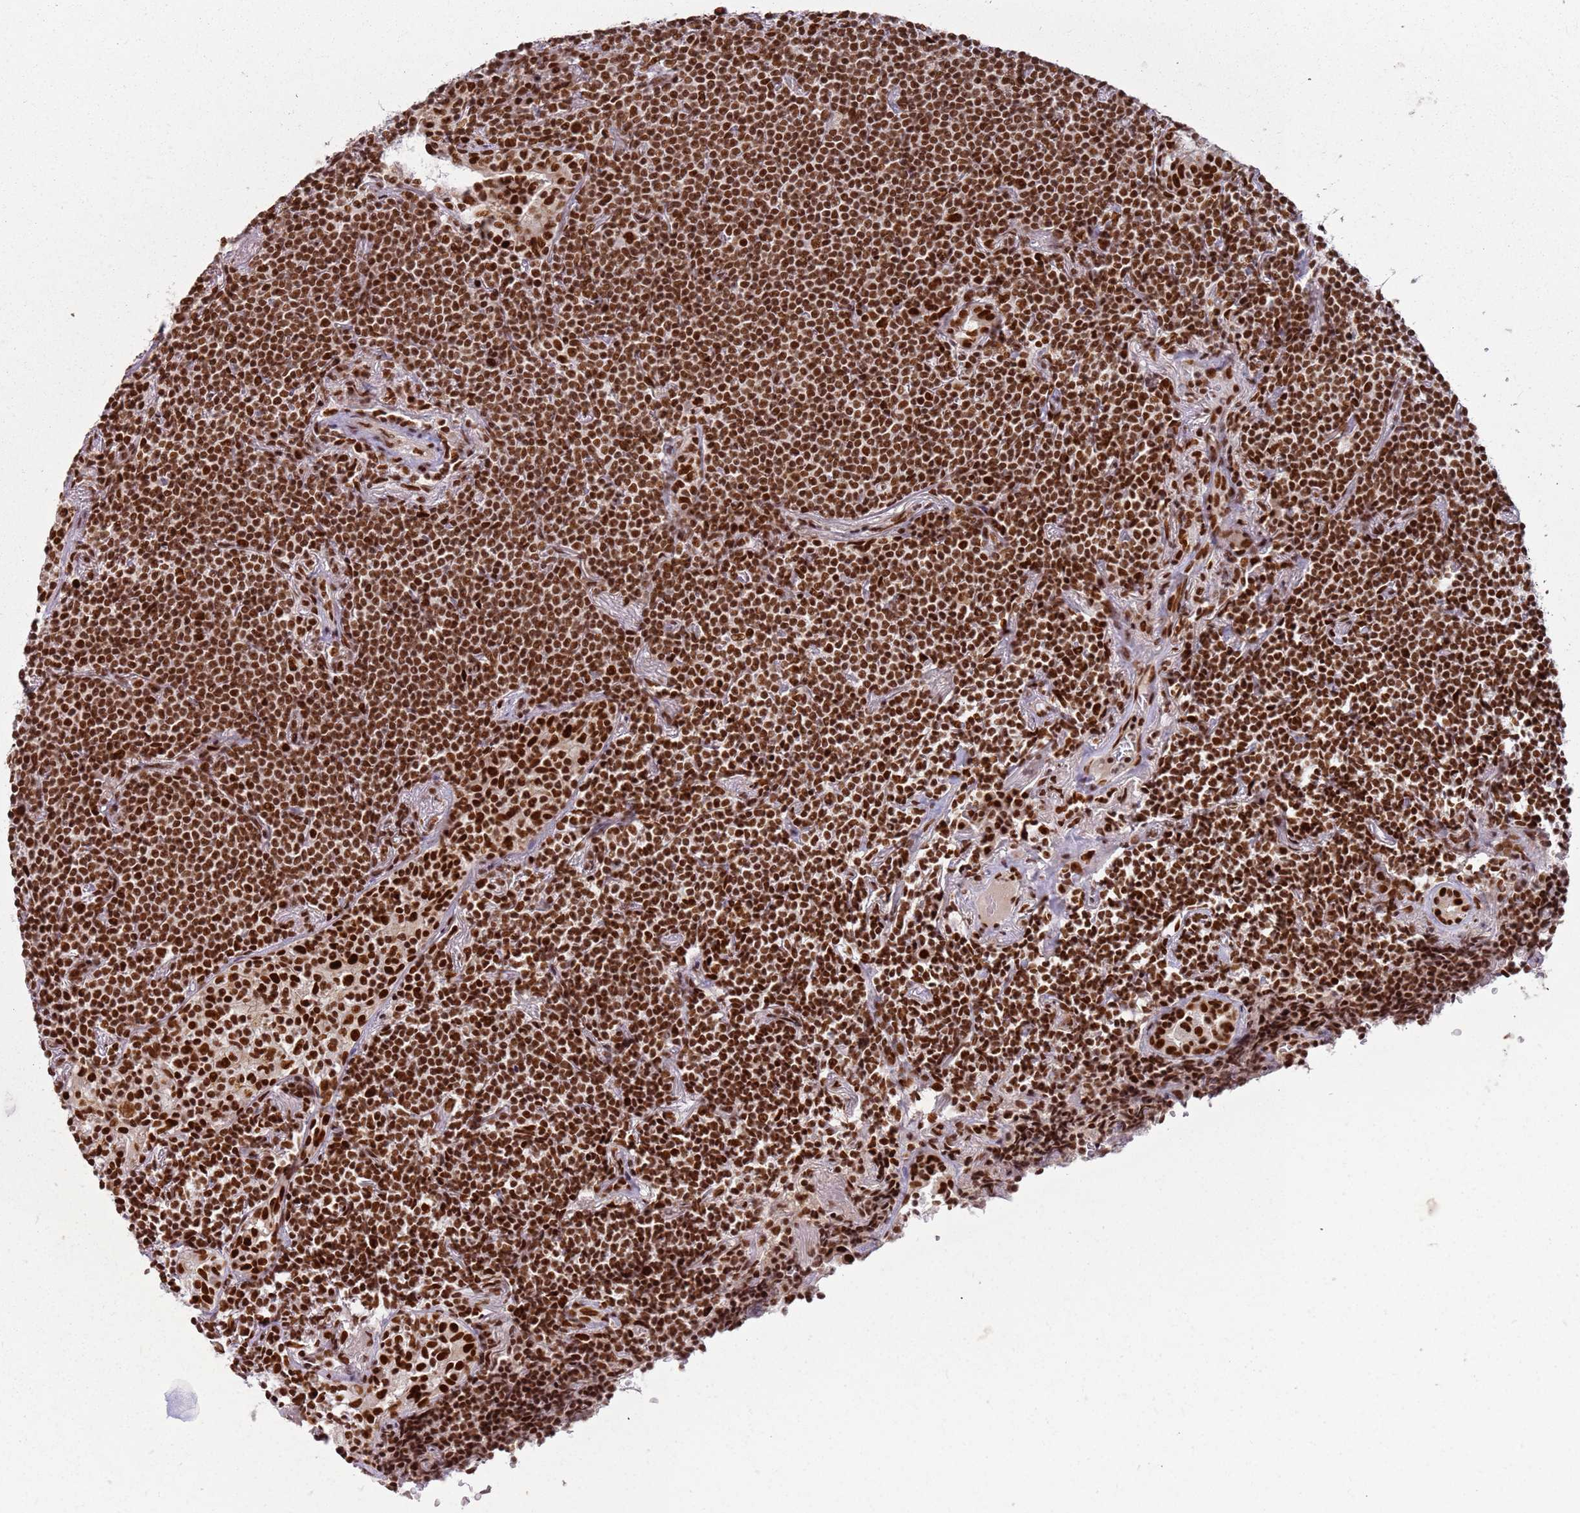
{"staining": {"intensity": "strong", "quantity": ">75%", "location": "nuclear"}, "tissue": "lymphoma", "cell_type": "Tumor cells", "image_type": "cancer", "snomed": [{"axis": "morphology", "description": "Malignant lymphoma, non-Hodgkin's type, Low grade"}, {"axis": "topography", "description": "Lung"}], "caption": "An IHC image of neoplastic tissue is shown. Protein staining in brown labels strong nuclear positivity in lymphoma within tumor cells. (IHC, brightfield microscopy, high magnification).", "gene": "TENT4A", "patient": {"sex": "female", "age": 71}}